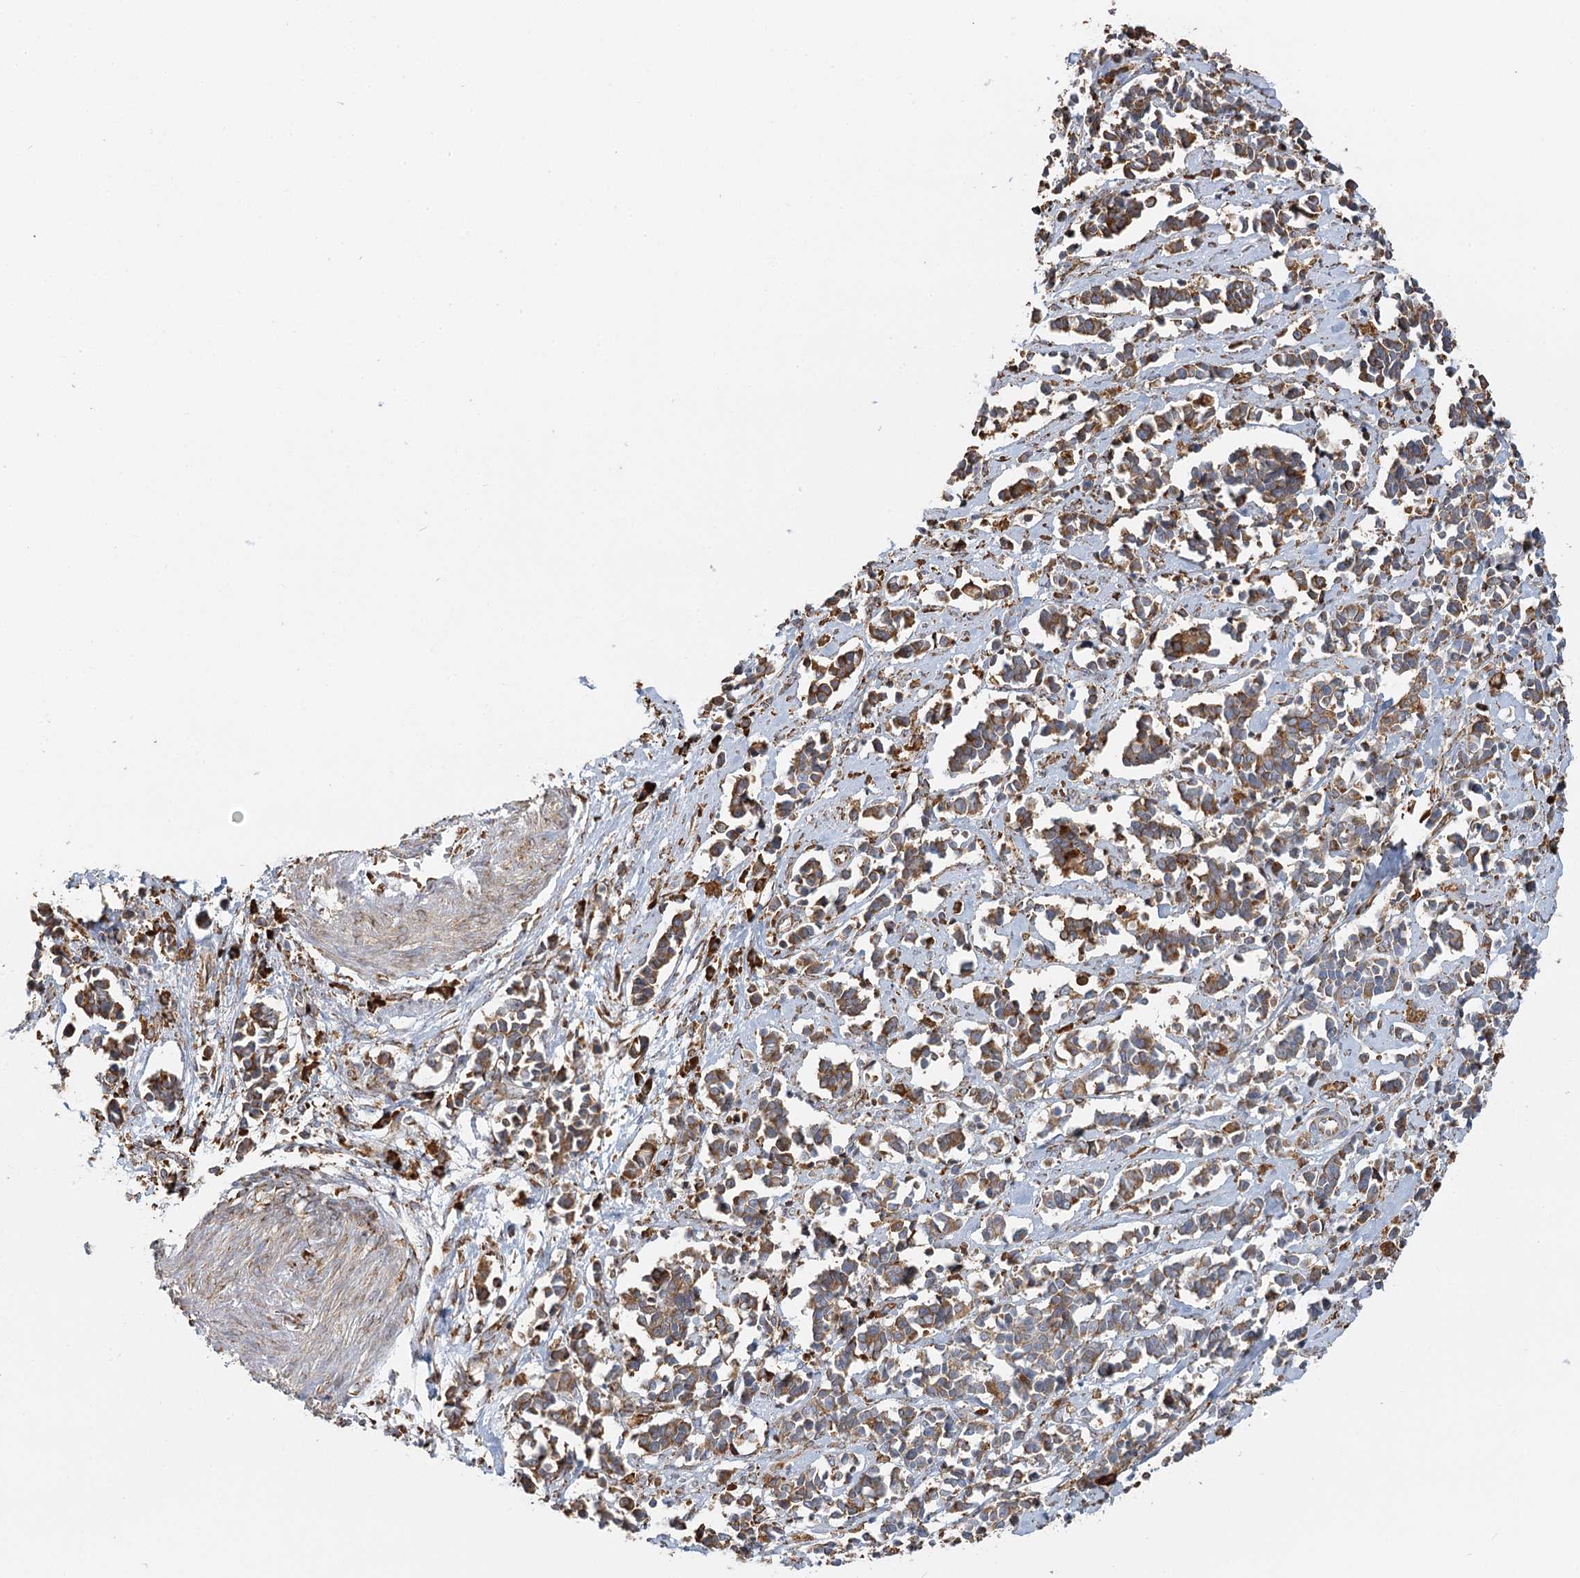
{"staining": {"intensity": "moderate", "quantity": ">75%", "location": "cytoplasmic/membranous"}, "tissue": "cervical cancer", "cell_type": "Tumor cells", "image_type": "cancer", "snomed": [{"axis": "morphology", "description": "Normal tissue, NOS"}, {"axis": "morphology", "description": "Squamous cell carcinoma, NOS"}, {"axis": "topography", "description": "Cervix"}], "caption": "DAB (3,3'-diaminobenzidine) immunohistochemical staining of squamous cell carcinoma (cervical) exhibits moderate cytoplasmic/membranous protein staining in approximately >75% of tumor cells. The protein of interest is shown in brown color, while the nuclei are stained blue.", "gene": "TAS1R1", "patient": {"sex": "female", "age": 35}}